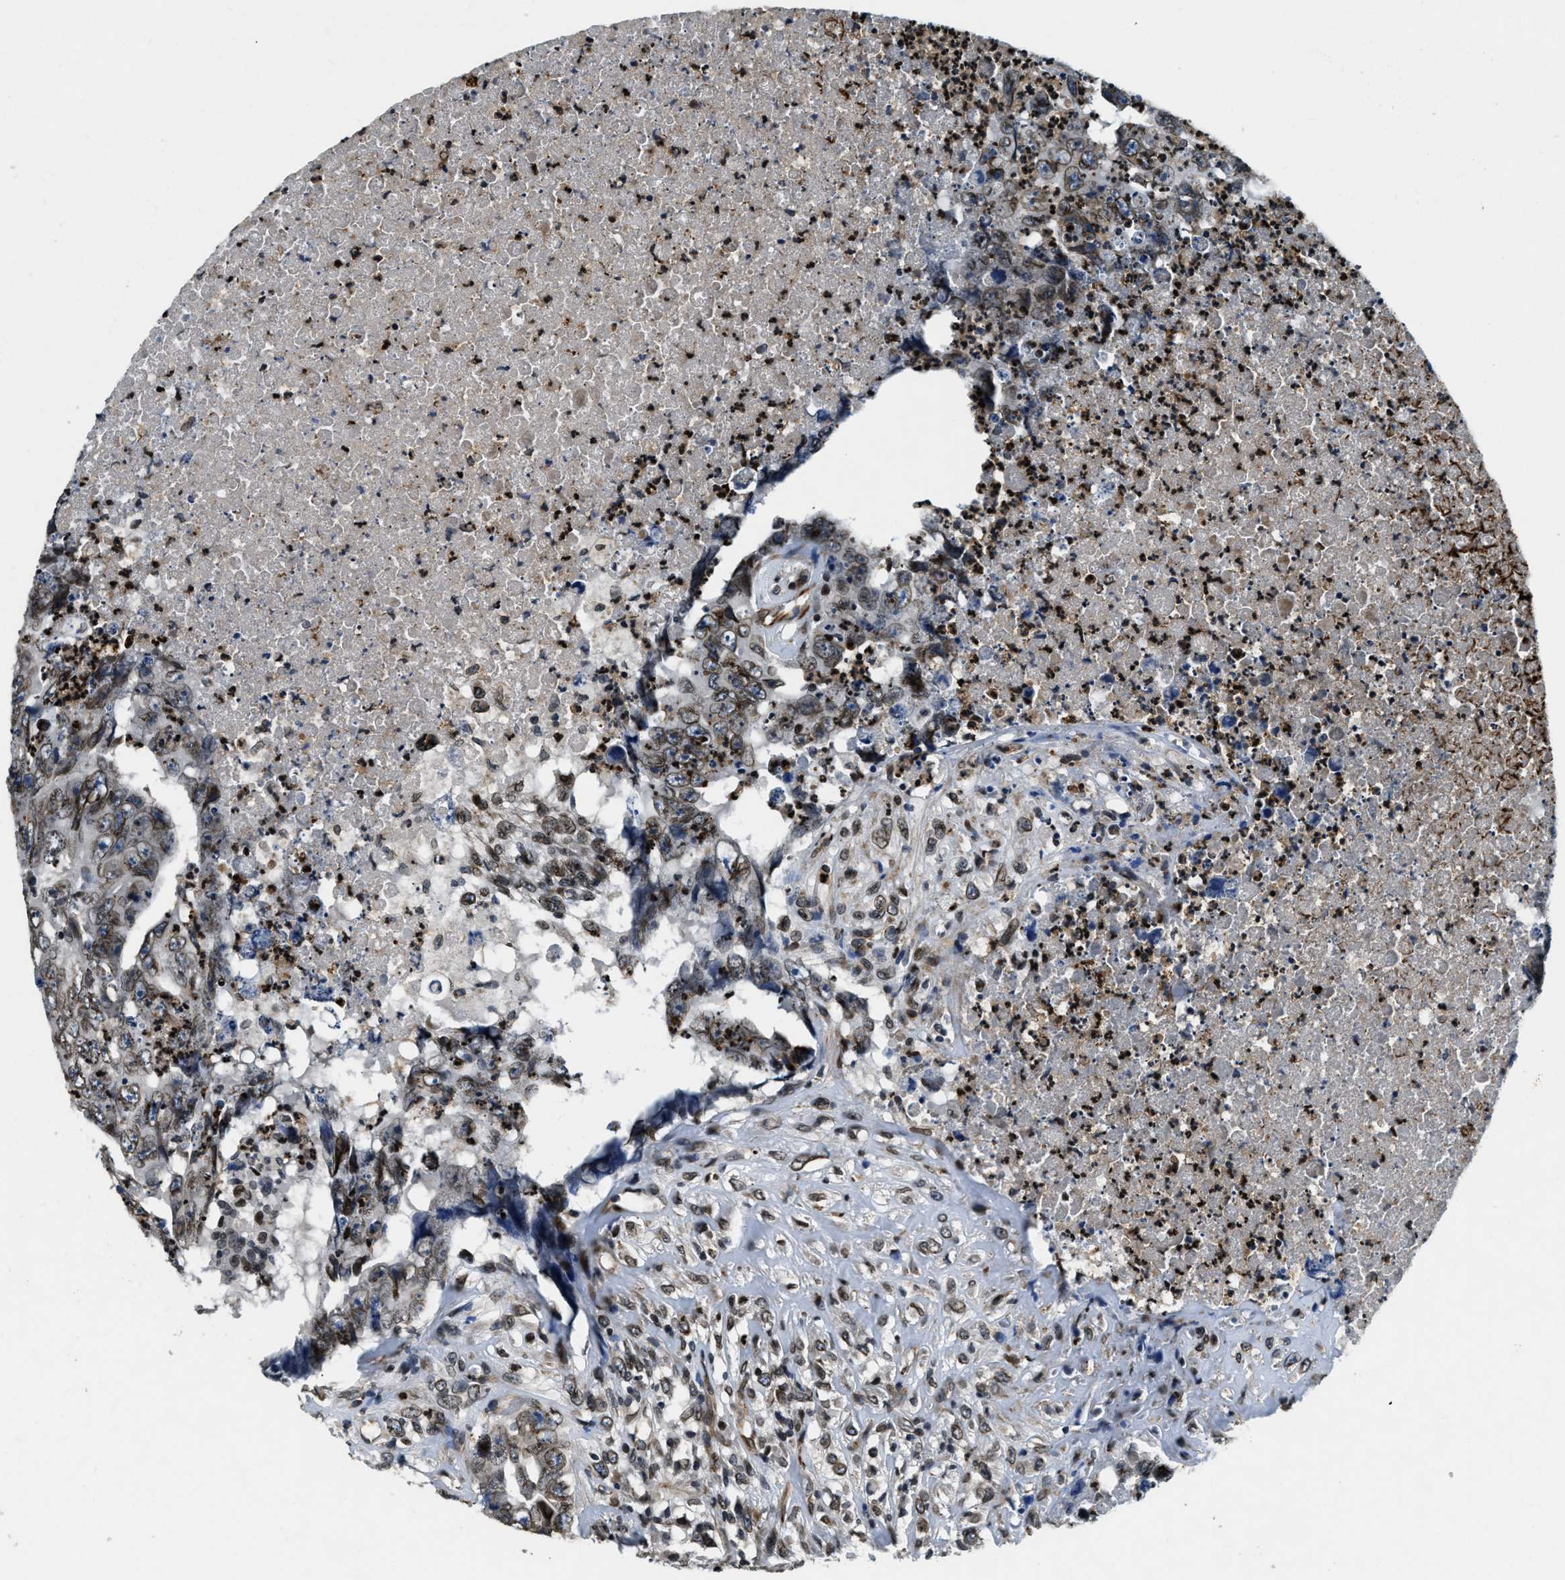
{"staining": {"intensity": "moderate", "quantity": ">75%", "location": "cytoplasmic/membranous,nuclear"}, "tissue": "testis cancer", "cell_type": "Tumor cells", "image_type": "cancer", "snomed": [{"axis": "morphology", "description": "Carcinoma, Embryonal, NOS"}, {"axis": "topography", "description": "Testis"}], "caption": "DAB immunohistochemical staining of testis cancer reveals moderate cytoplasmic/membranous and nuclear protein expression in approximately >75% of tumor cells.", "gene": "ZC3HC1", "patient": {"sex": "male", "age": 32}}